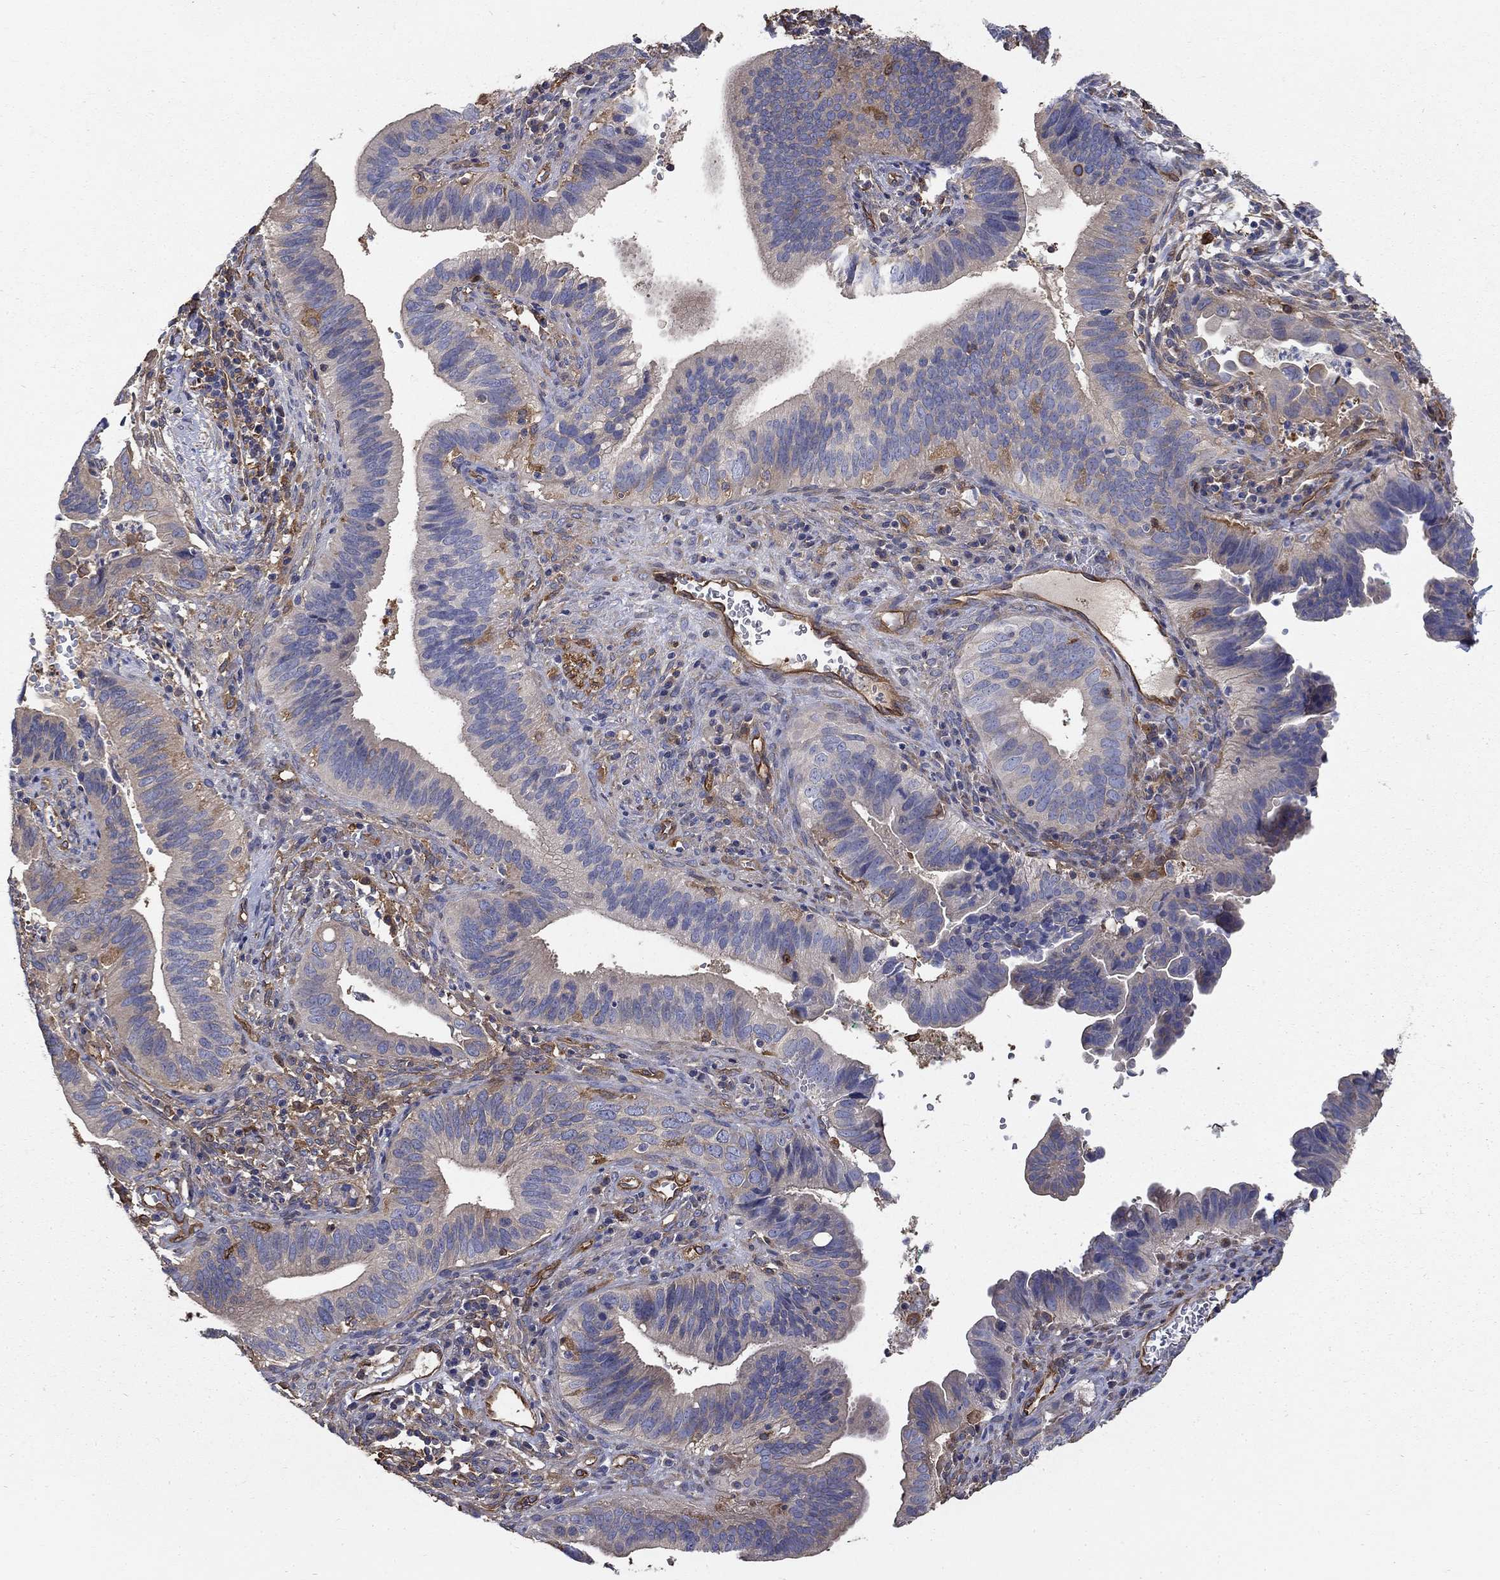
{"staining": {"intensity": "weak", "quantity": "<25%", "location": "cytoplasmic/membranous"}, "tissue": "cervical cancer", "cell_type": "Tumor cells", "image_type": "cancer", "snomed": [{"axis": "morphology", "description": "Adenocarcinoma, NOS"}, {"axis": "topography", "description": "Cervix"}], "caption": "A high-resolution image shows immunohistochemistry staining of cervical cancer (adenocarcinoma), which demonstrates no significant staining in tumor cells.", "gene": "DPYSL2", "patient": {"sex": "female", "age": 42}}